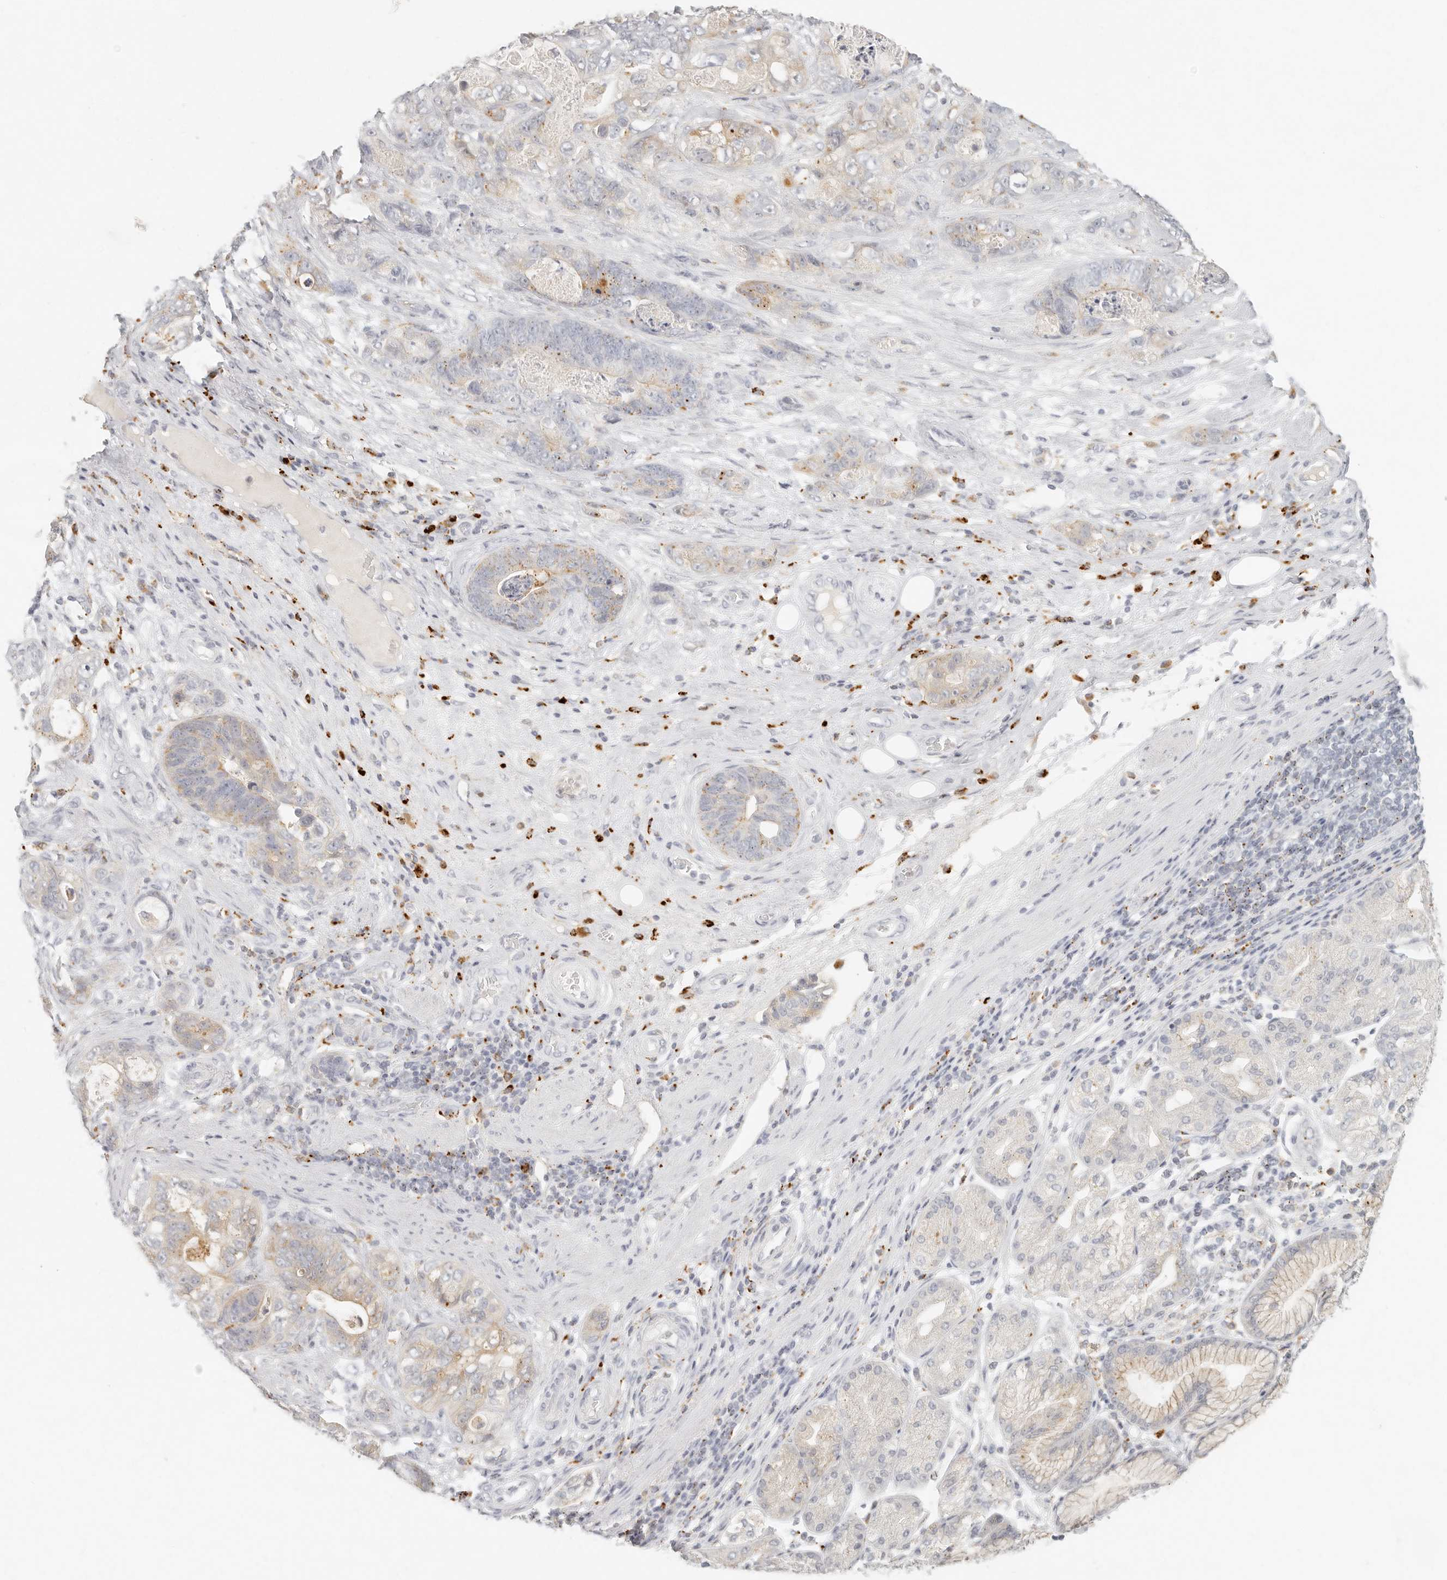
{"staining": {"intensity": "moderate", "quantity": "<25%", "location": "cytoplasmic/membranous"}, "tissue": "stomach cancer", "cell_type": "Tumor cells", "image_type": "cancer", "snomed": [{"axis": "morphology", "description": "Normal tissue, NOS"}, {"axis": "morphology", "description": "Adenocarcinoma, NOS"}, {"axis": "topography", "description": "Stomach"}], "caption": "High-magnification brightfield microscopy of stomach cancer (adenocarcinoma) stained with DAB (3,3'-diaminobenzidine) (brown) and counterstained with hematoxylin (blue). tumor cells exhibit moderate cytoplasmic/membranous staining is present in about<25% of cells.", "gene": "RNASET2", "patient": {"sex": "female", "age": 89}}